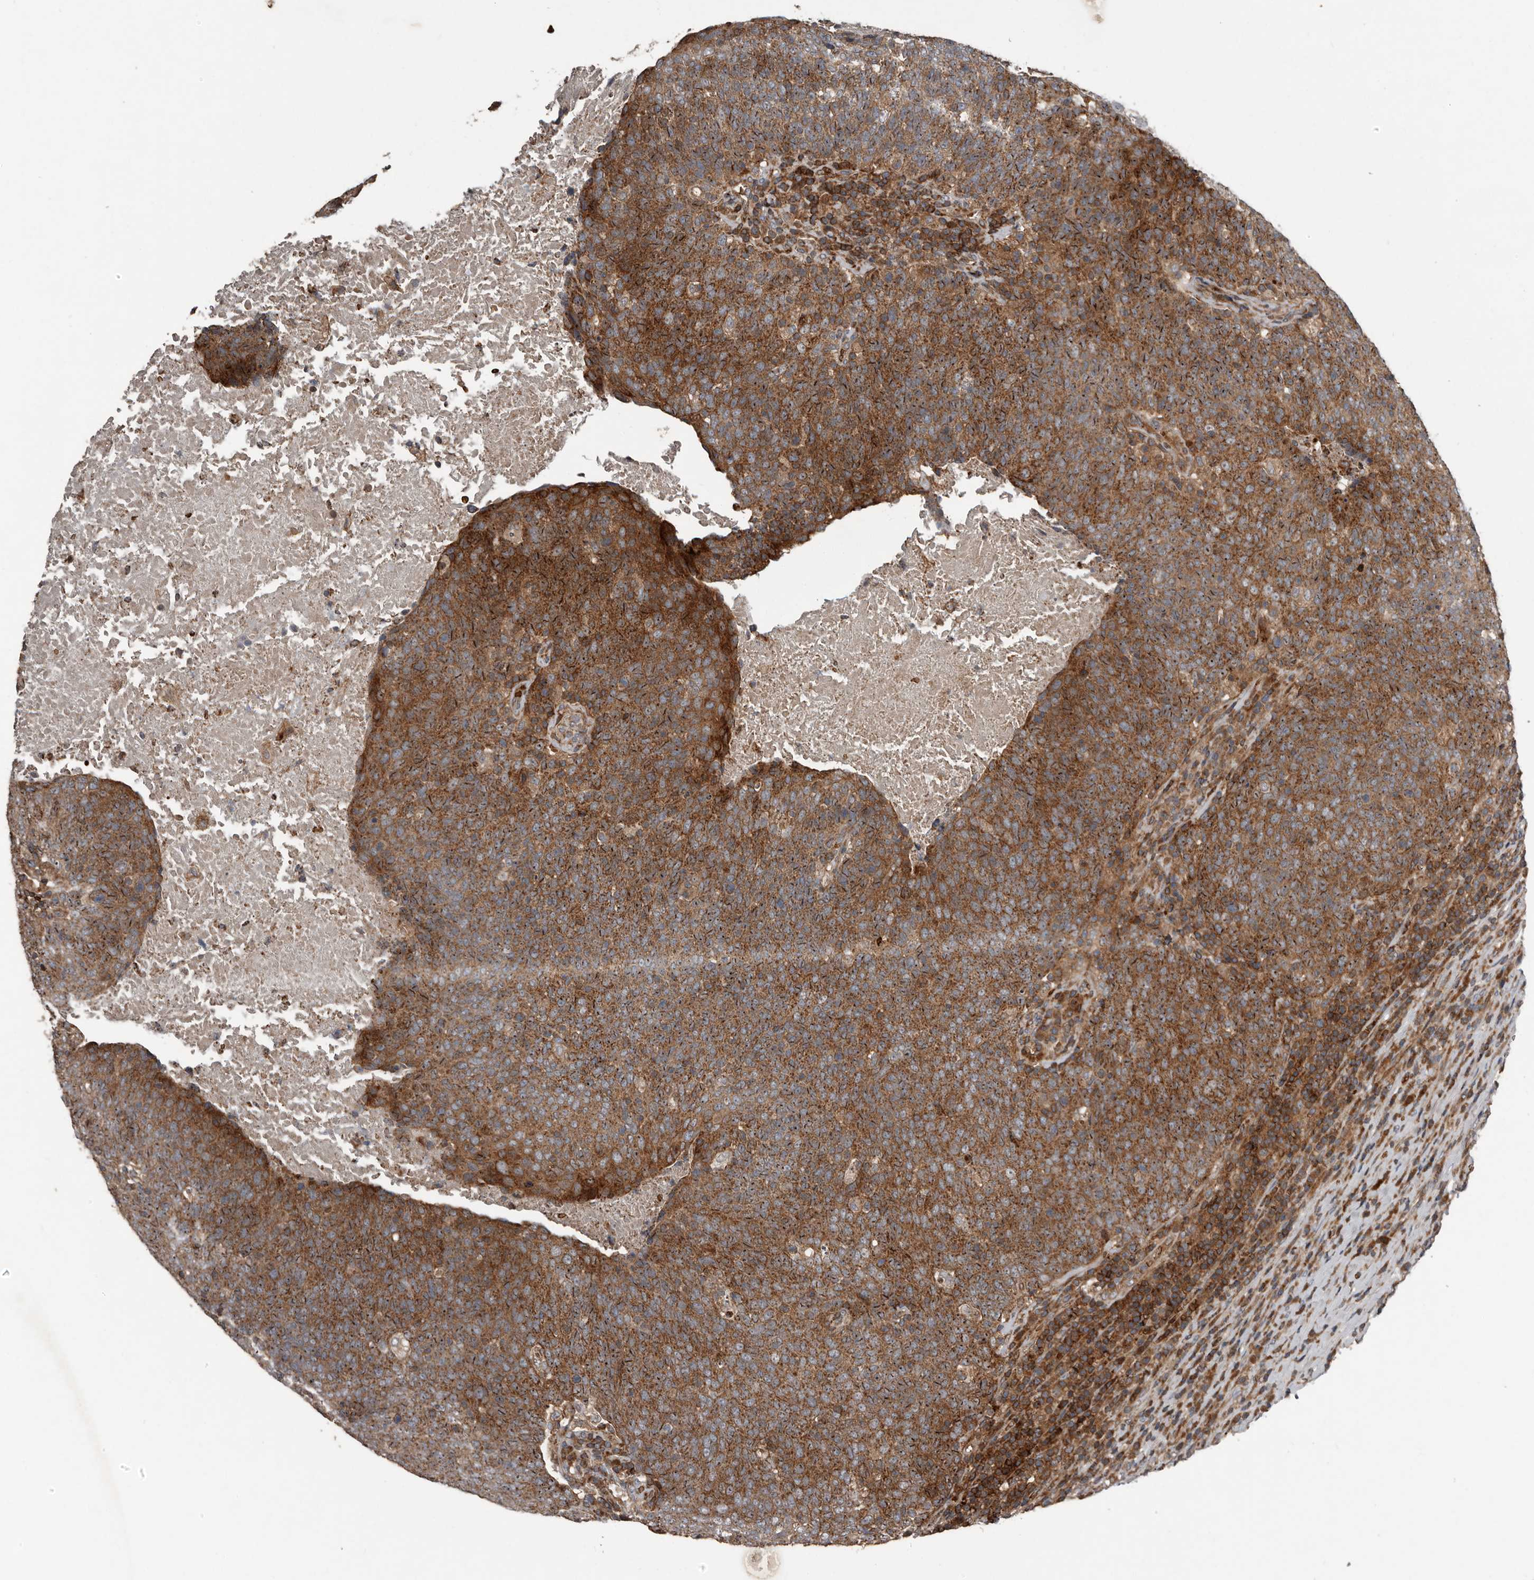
{"staining": {"intensity": "strong", "quantity": ">75%", "location": "cytoplasmic/membranous"}, "tissue": "head and neck cancer", "cell_type": "Tumor cells", "image_type": "cancer", "snomed": [{"axis": "morphology", "description": "Squamous cell carcinoma, NOS"}, {"axis": "morphology", "description": "Squamous cell carcinoma, metastatic, NOS"}, {"axis": "topography", "description": "Lymph node"}, {"axis": "topography", "description": "Head-Neck"}], "caption": "Human head and neck squamous cell carcinoma stained with a brown dye demonstrates strong cytoplasmic/membranous positive staining in approximately >75% of tumor cells.", "gene": "FBXO31", "patient": {"sex": "male", "age": 62}}